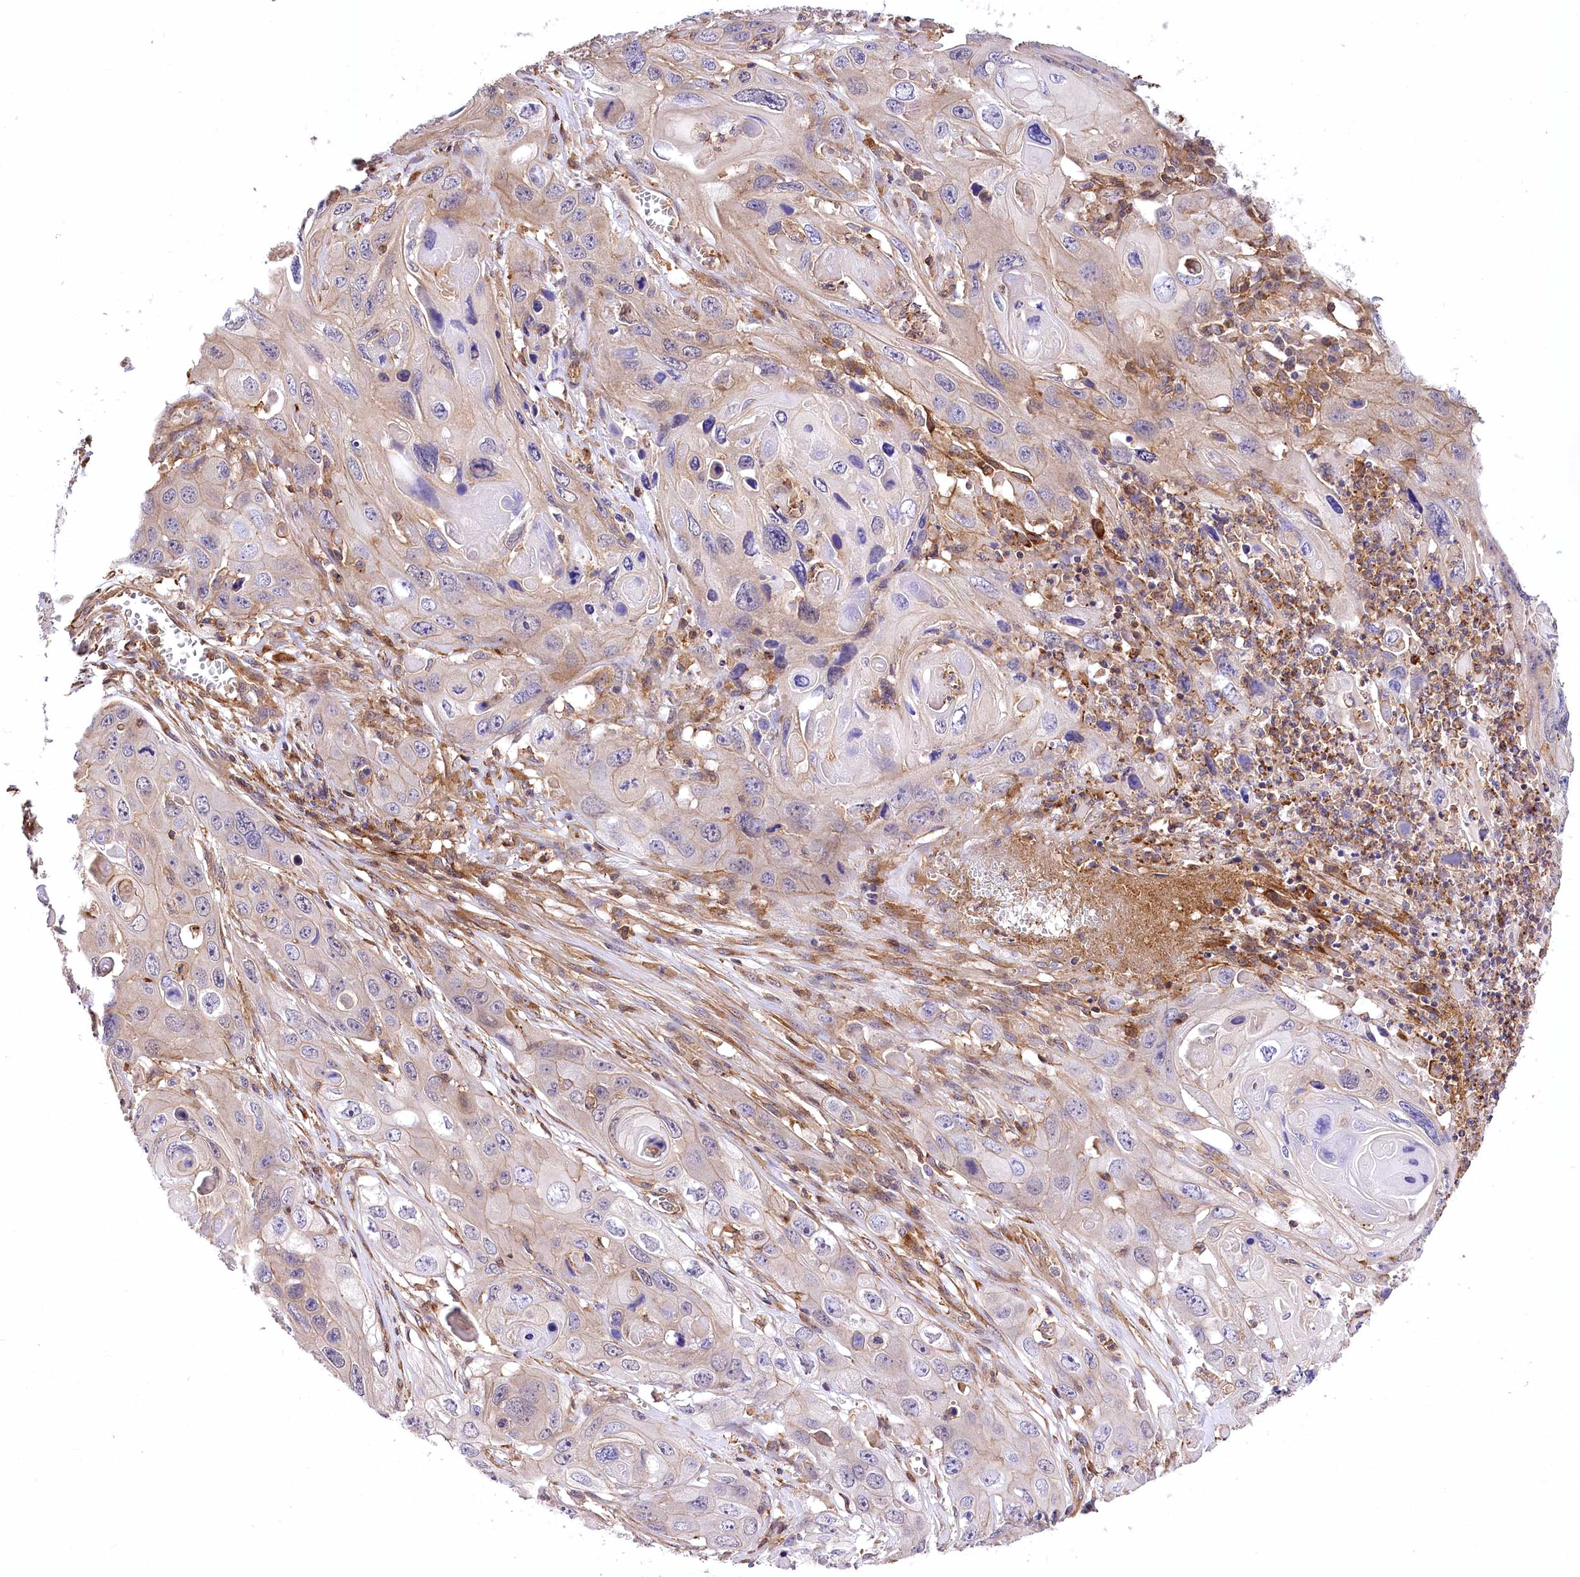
{"staining": {"intensity": "weak", "quantity": "<25%", "location": "cytoplasmic/membranous"}, "tissue": "skin cancer", "cell_type": "Tumor cells", "image_type": "cancer", "snomed": [{"axis": "morphology", "description": "Squamous cell carcinoma, NOS"}, {"axis": "topography", "description": "Skin"}], "caption": "Image shows no protein staining in tumor cells of skin squamous cell carcinoma tissue.", "gene": "DPP3", "patient": {"sex": "male", "age": 55}}